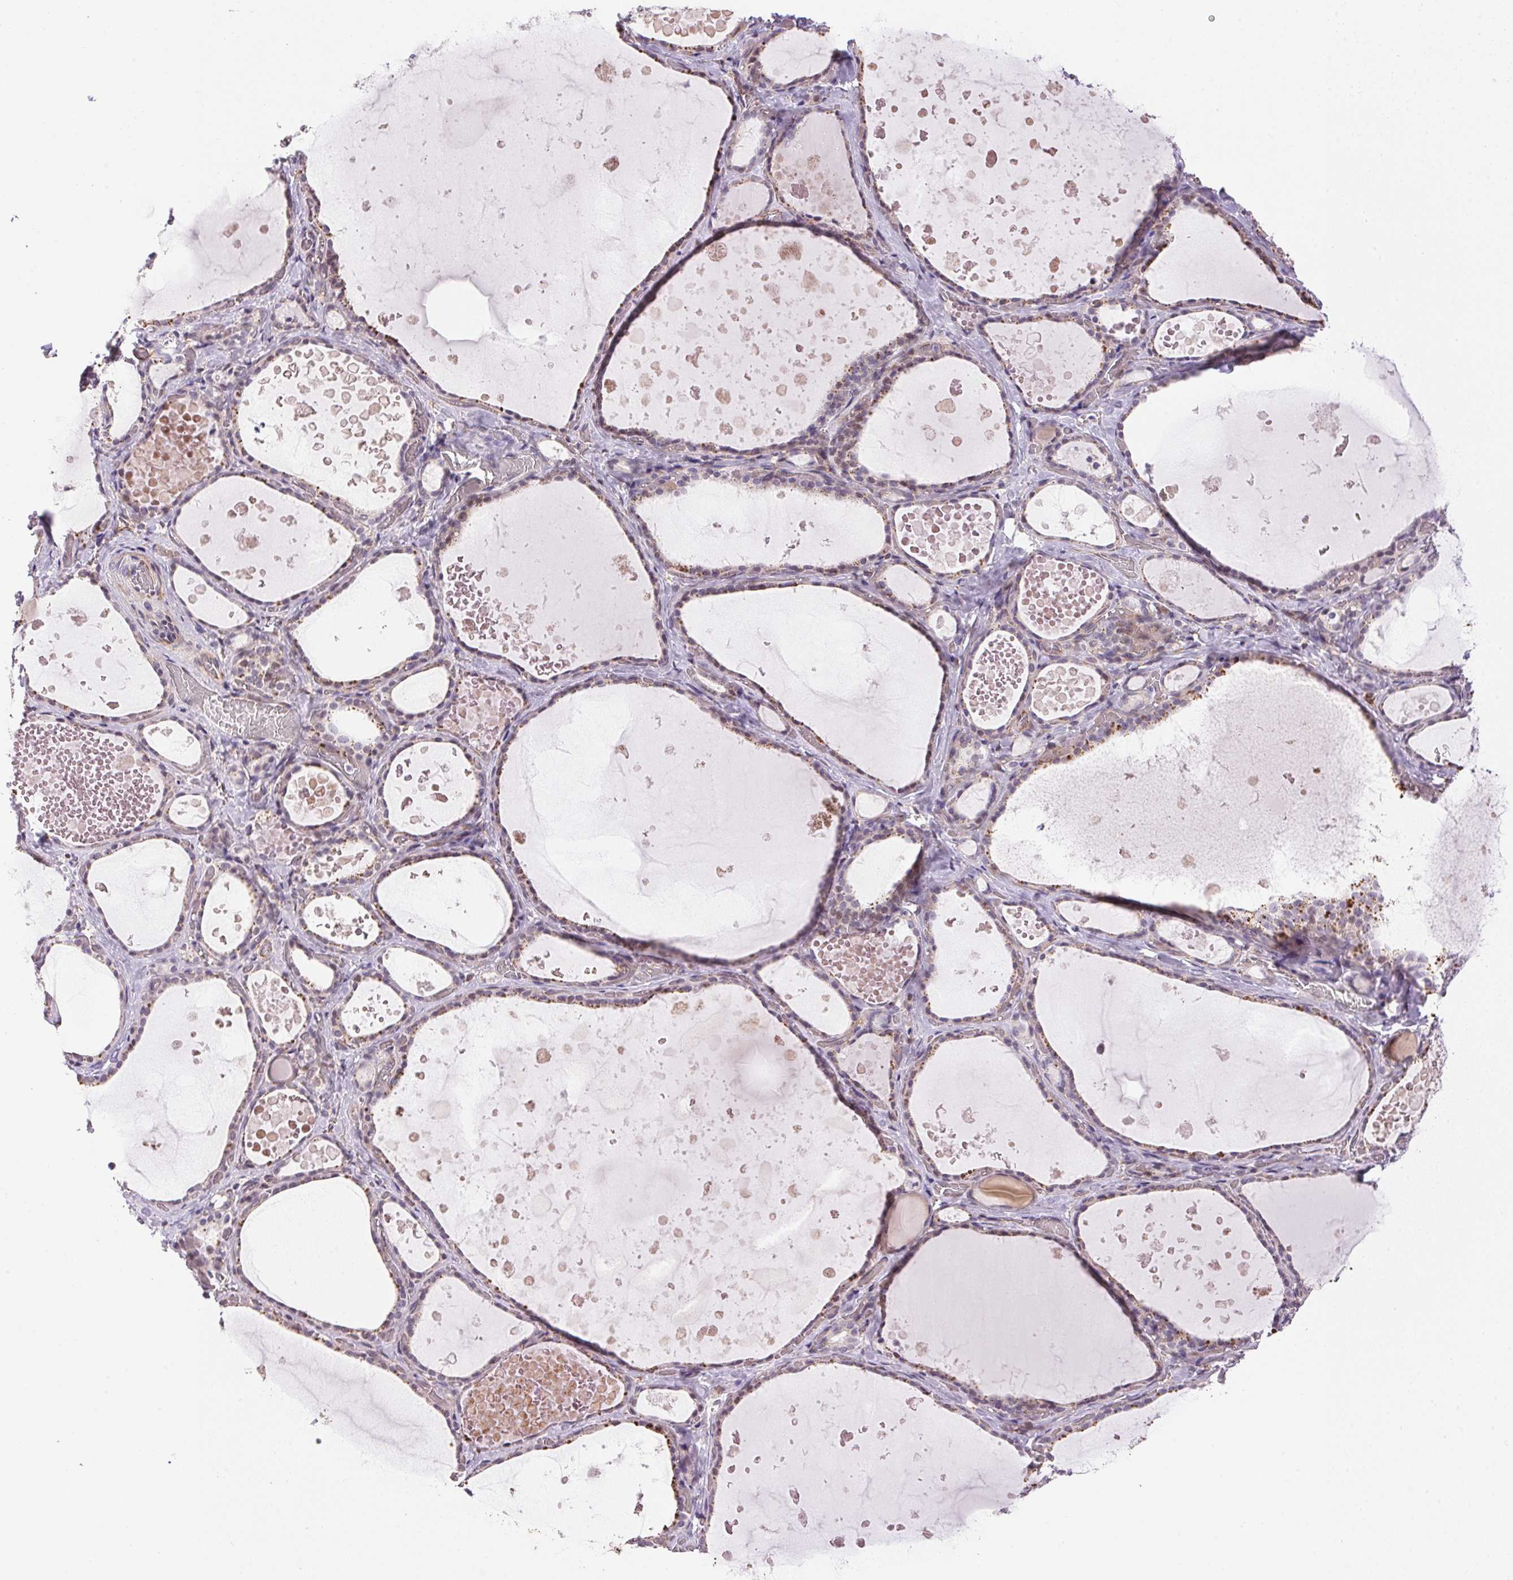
{"staining": {"intensity": "weak", "quantity": "25%-75%", "location": "cytoplasmic/membranous"}, "tissue": "thyroid gland", "cell_type": "Glandular cells", "image_type": "normal", "snomed": [{"axis": "morphology", "description": "Normal tissue, NOS"}, {"axis": "topography", "description": "Thyroid gland"}], "caption": "Immunohistochemical staining of unremarkable thyroid gland reveals low levels of weak cytoplasmic/membranous positivity in about 25%-75% of glandular cells. Using DAB (brown) and hematoxylin (blue) stains, captured at high magnification using brightfield microscopy.", "gene": "GYG2", "patient": {"sex": "female", "age": 56}}